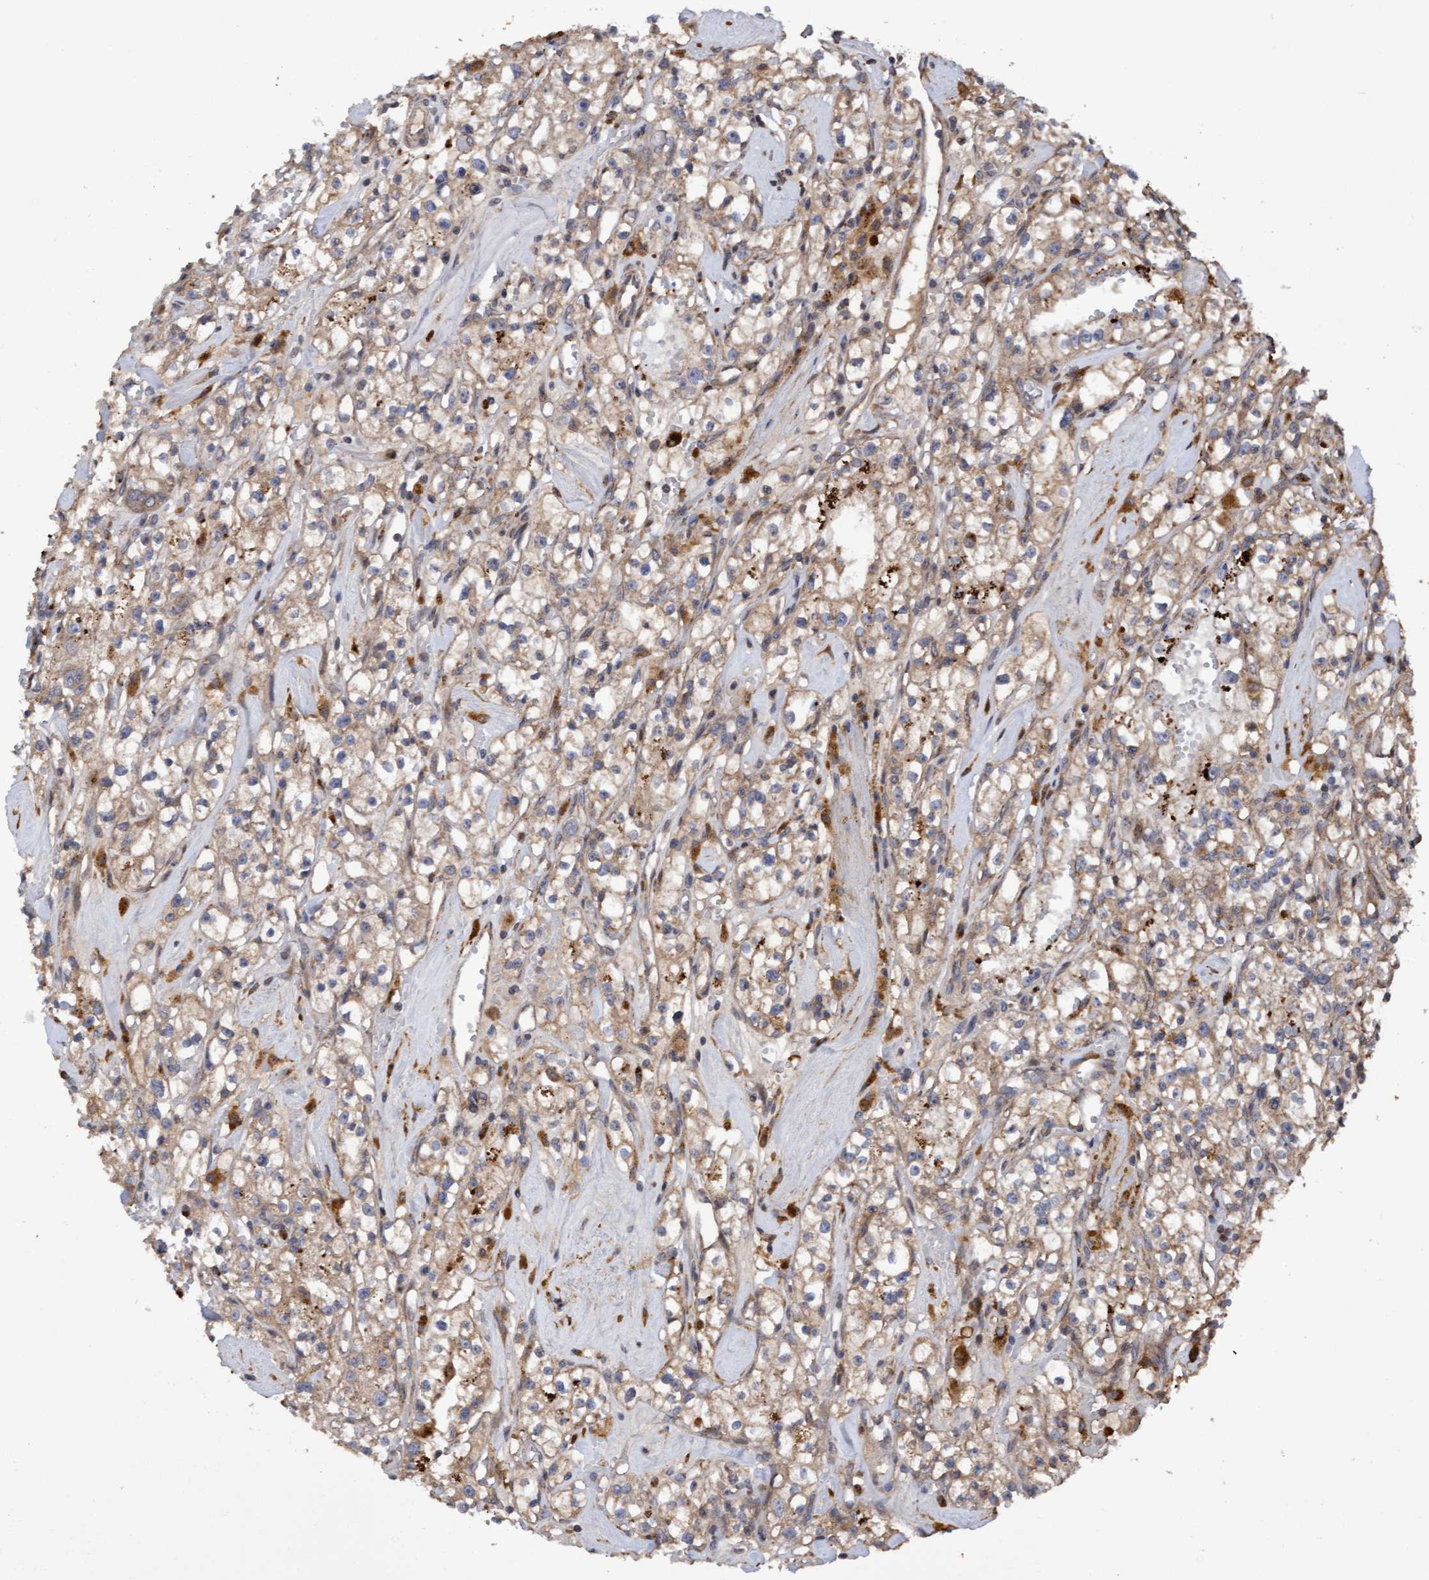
{"staining": {"intensity": "weak", "quantity": ">75%", "location": "cytoplasmic/membranous"}, "tissue": "renal cancer", "cell_type": "Tumor cells", "image_type": "cancer", "snomed": [{"axis": "morphology", "description": "Adenocarcinoma, NOS"}, {"axis": "topography", "description": "Kidney"}], "caption": "Weak cytoplasmic/membranous protein expression is identified in about >75% of tumor cells in adenocarcinoma (renal).", "gene": "ELP5", "patient": {"sex": "male", "age": 56}}